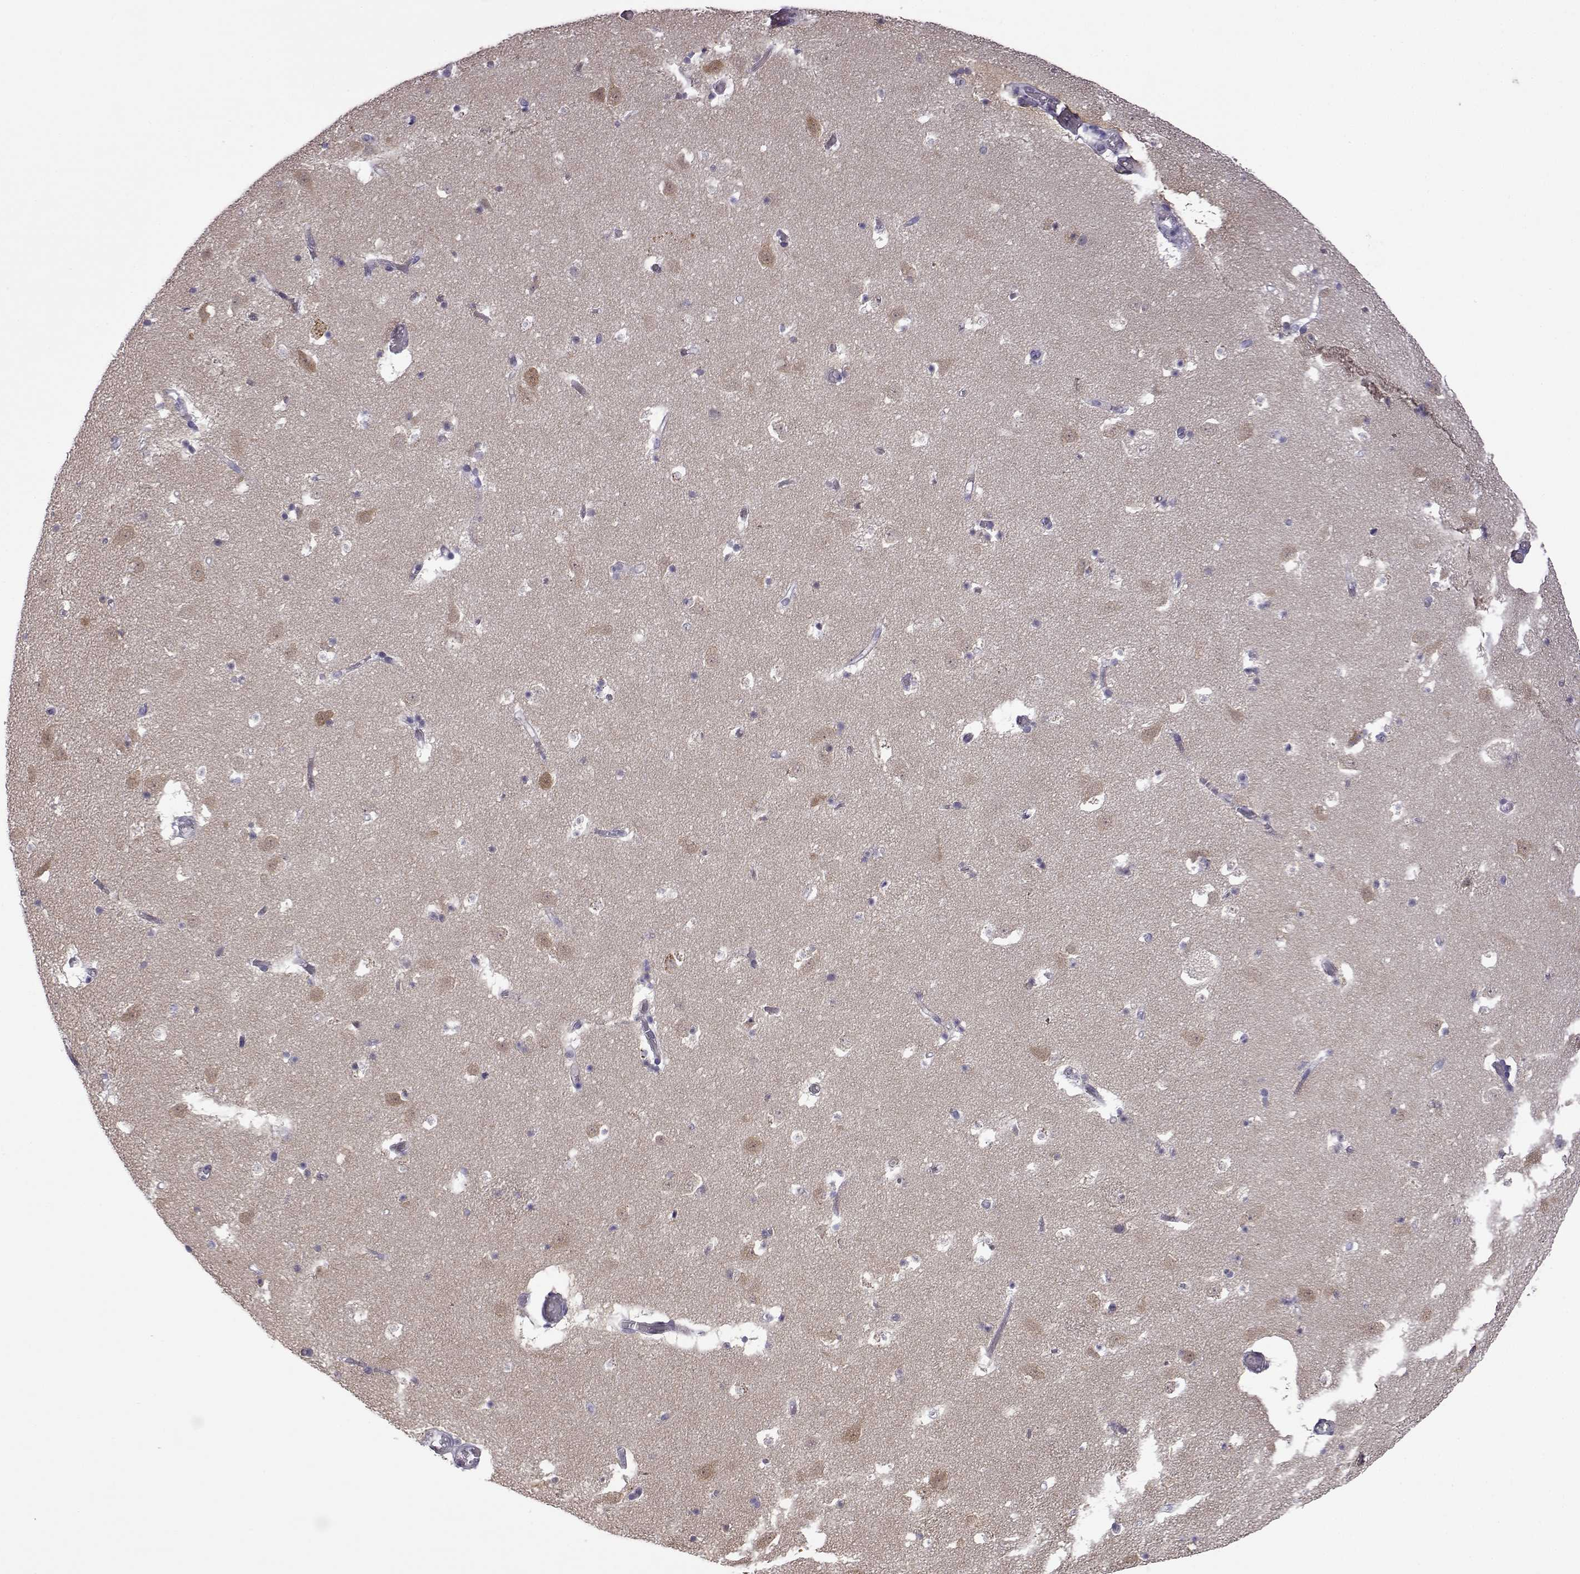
{"staining": {"intensity": "negative", "quantity": "none", "location": "none"}, "tissue": "caudate", "cell_type": "Glial cells", "image_type": "normal", "snomed": [{"axis": "morphology", "description": "Normal tissue, NOS"}, {"axis": "topography", "description": "Lateral ventricle wall"}], "caption": "Histopathology image shows no protein staining in glial cells of normal caudate.", "gene": "VGF", "patient": {"sex": "female", "age": 42}}